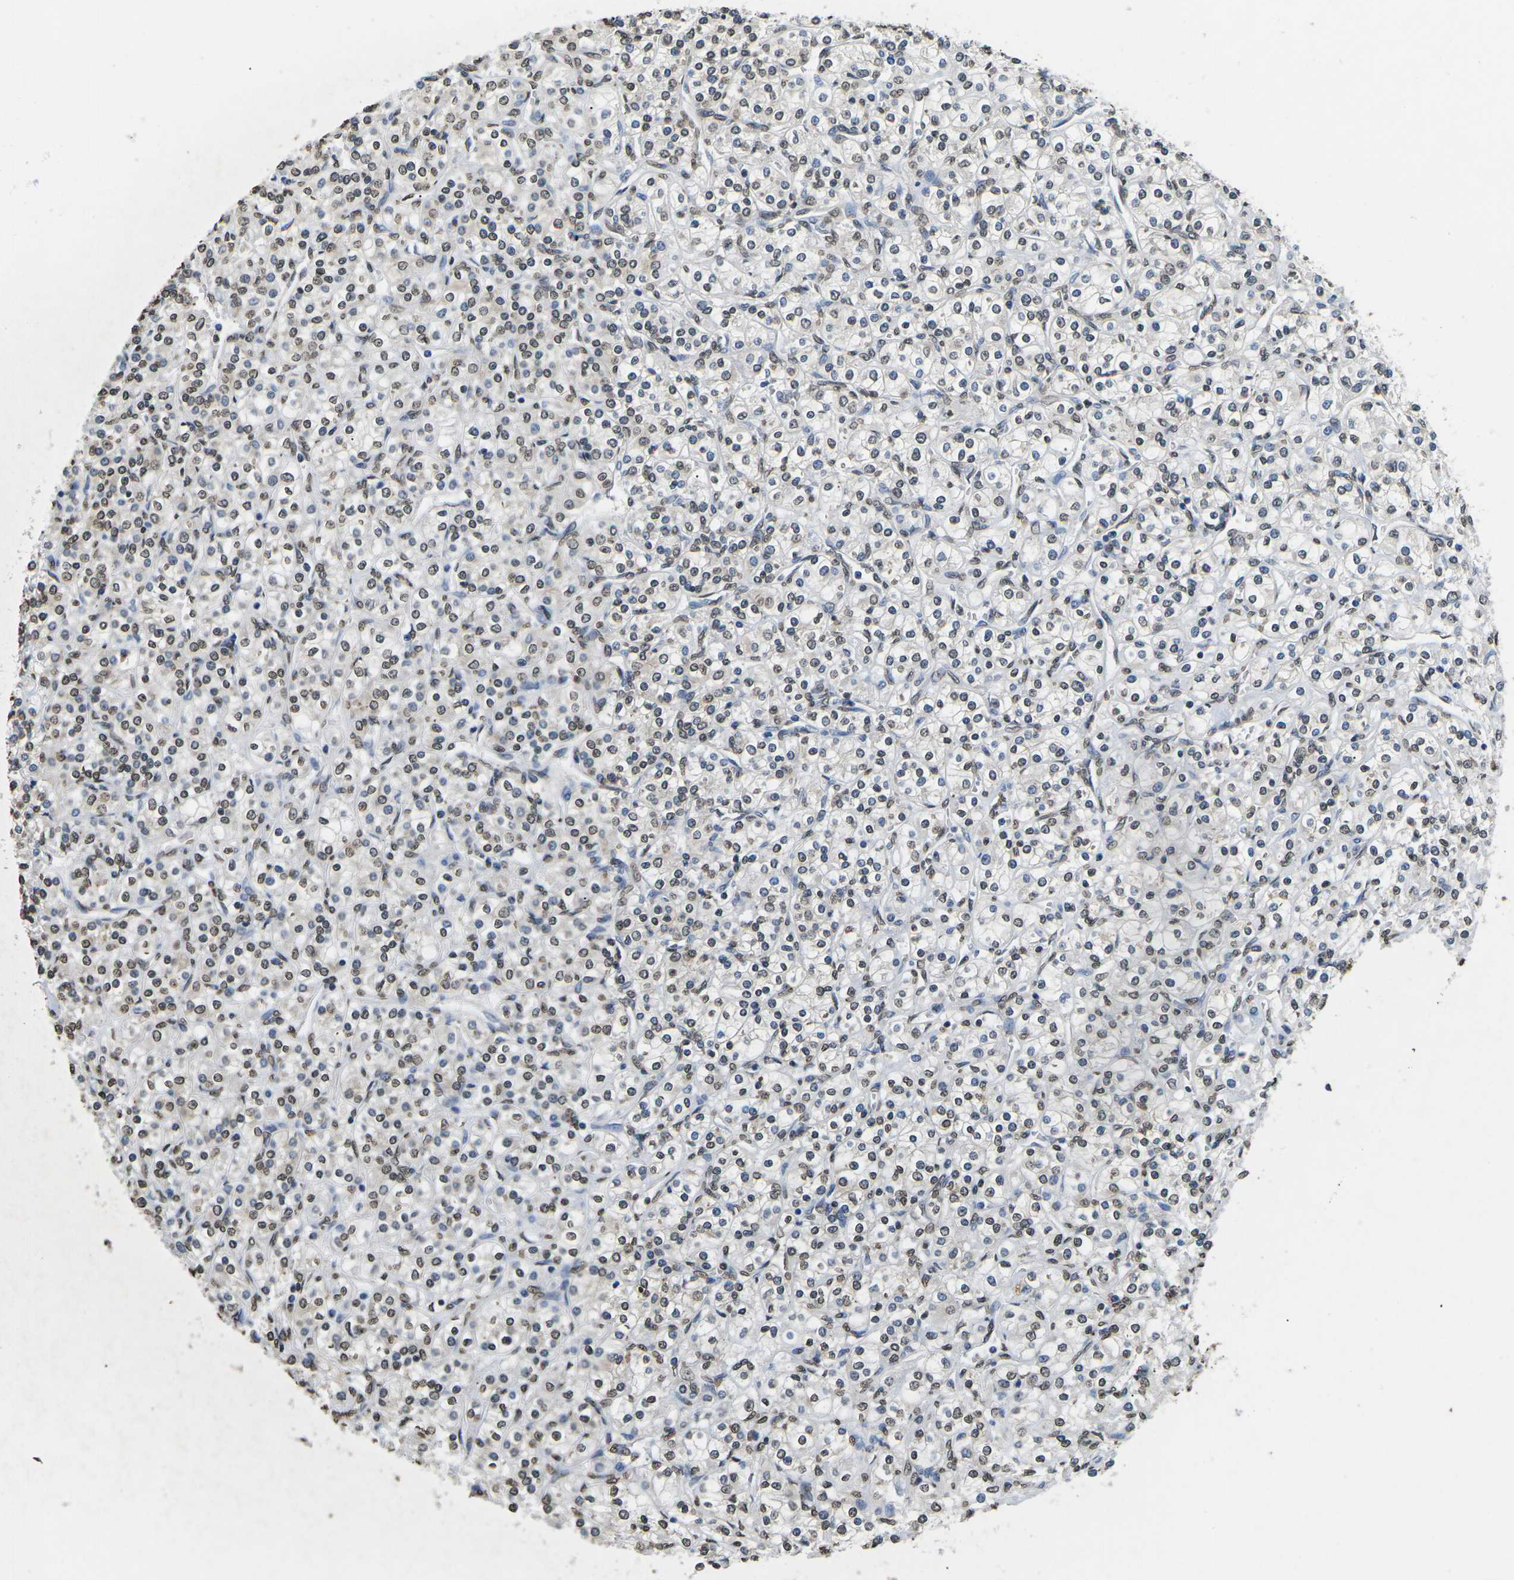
{"staining": {"intensity": "weak", "quantity": "<25%", "location": "nuclear"}, "tissue": "renal cancer", "cell_type": "Tumor cells", "image_type": "cancer", "snomed": [{"axis": "morphology", "description": "Adenocarcinoma, NOS"}, {"axis": "topography", "description": "Kidney"}], "caption": "Tumor cells are negative for brown protein staining in adenocarcinoma (renal).", "gene": "SCNN1B", "patient": {"sex": "male", "age": 77}}